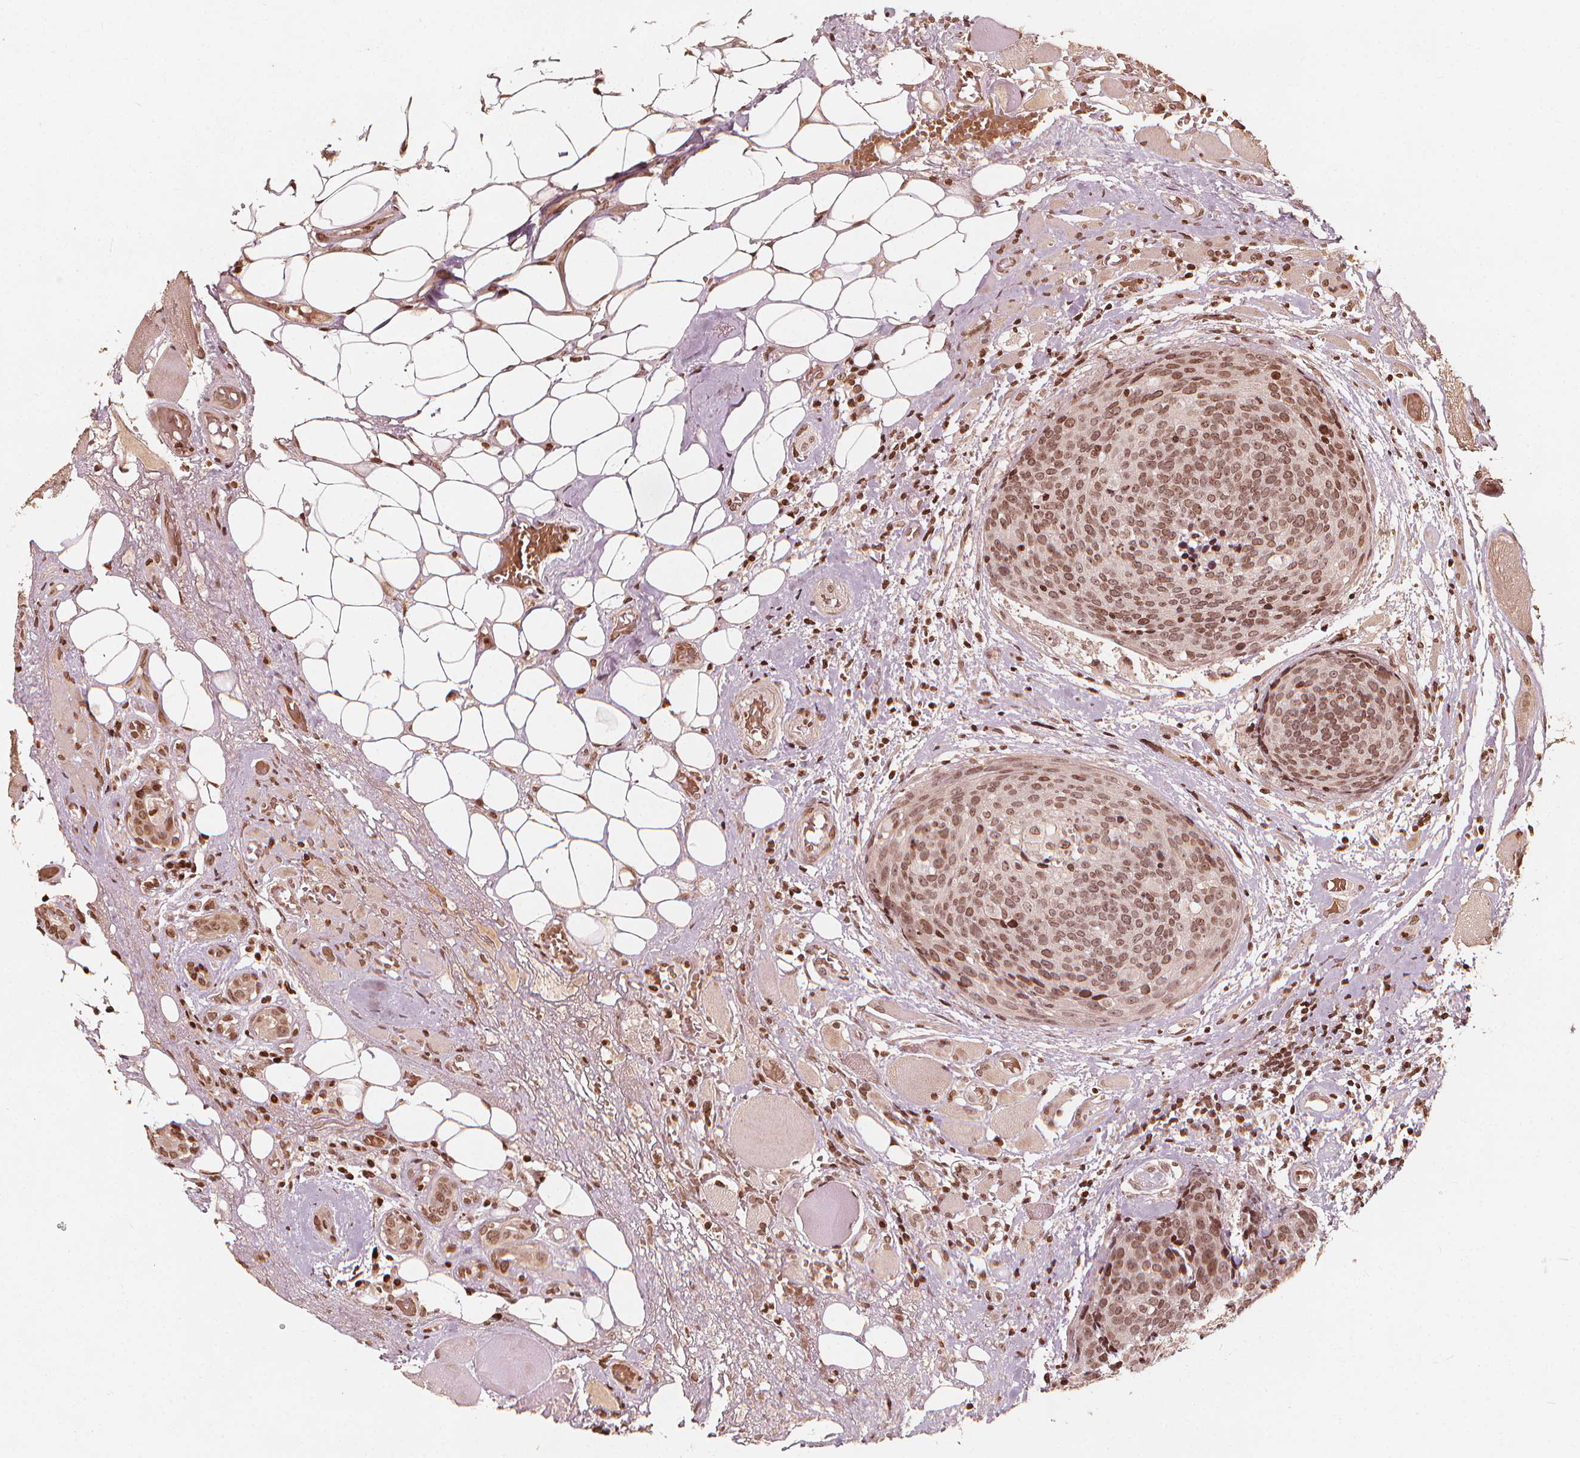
{"staining": {"intensity": "moderate", "quantity": ">75%", "location": "nuclear"}, "tissue": "head and neck cancer", "cell_type": "Tumor cells", "image_type": "cancer", "snomed": [{"axis": "morphology", "description": "Squamous cell carcinoma, NOS"}, {"axis": "topography", "description": "Oral tissue"}, {"axis": "topography", "description": "Head-Neck"}], "caption": "DAB immunohistochemical staining of human squamous cell carcinoma (head and neck) exhibits moderate nuclear protein staining in about >75% of tumor cells.", "gene": "H3C14", "patient": {"sex": "male", "age": 64}}